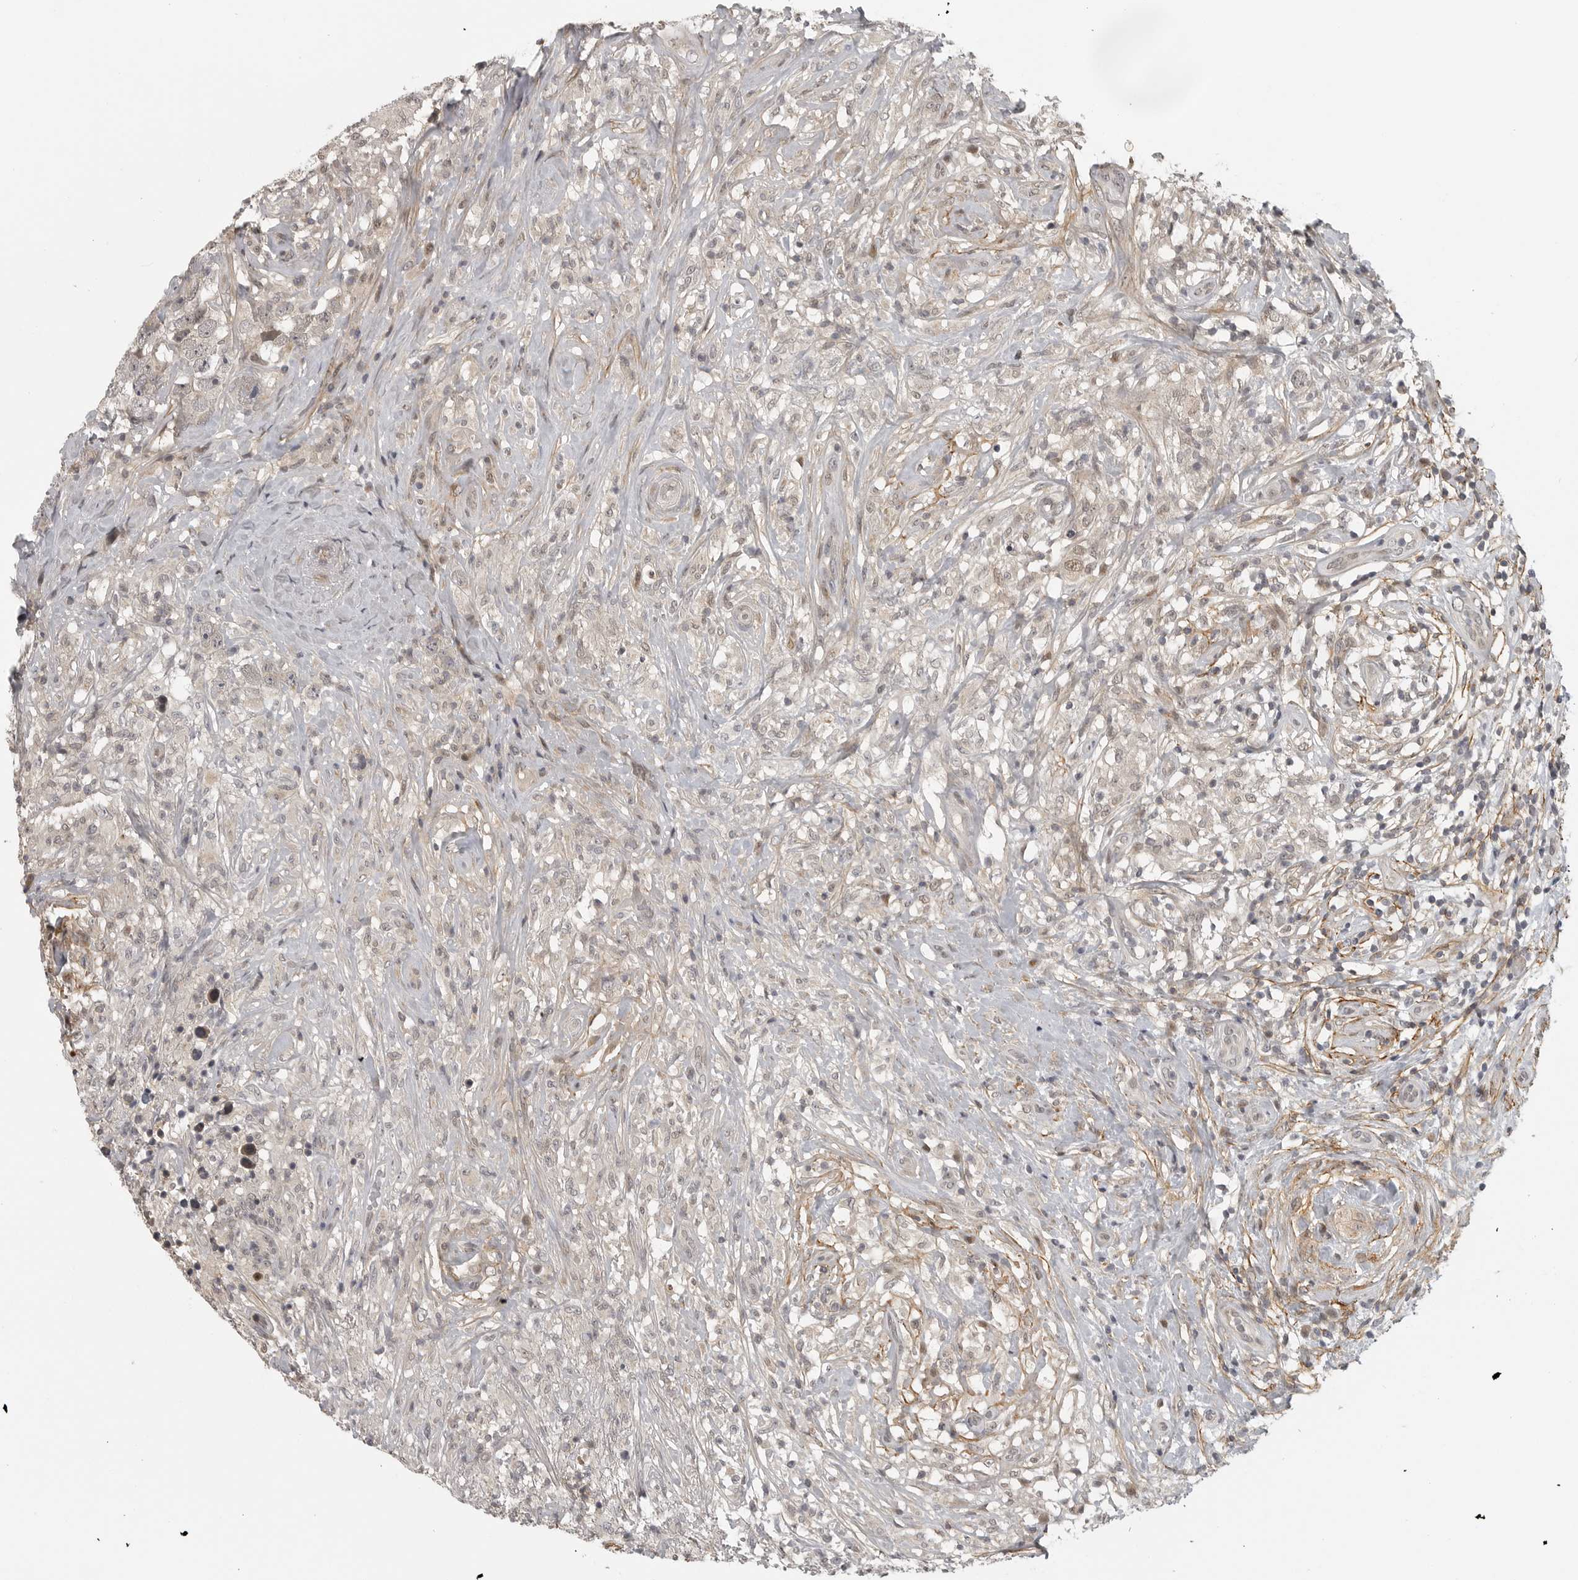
{"staining": {"intensity": "negative", "quantity": "none", "location": "none"}, "tissue": "testis cancer", "cell_type": "Tumor cells", "image_type": "cancer", "snomed": [{"axis": "morphology", "description": "Seminoma, NOS"}, {"axis": "topography", "description": "Testis"}], "caption": "Testis cancer was stained to show a protein in brown. There is no significant expression in tumor cells.", "gene": "UROD", "patient": {"sex": "male", "age": 49}}